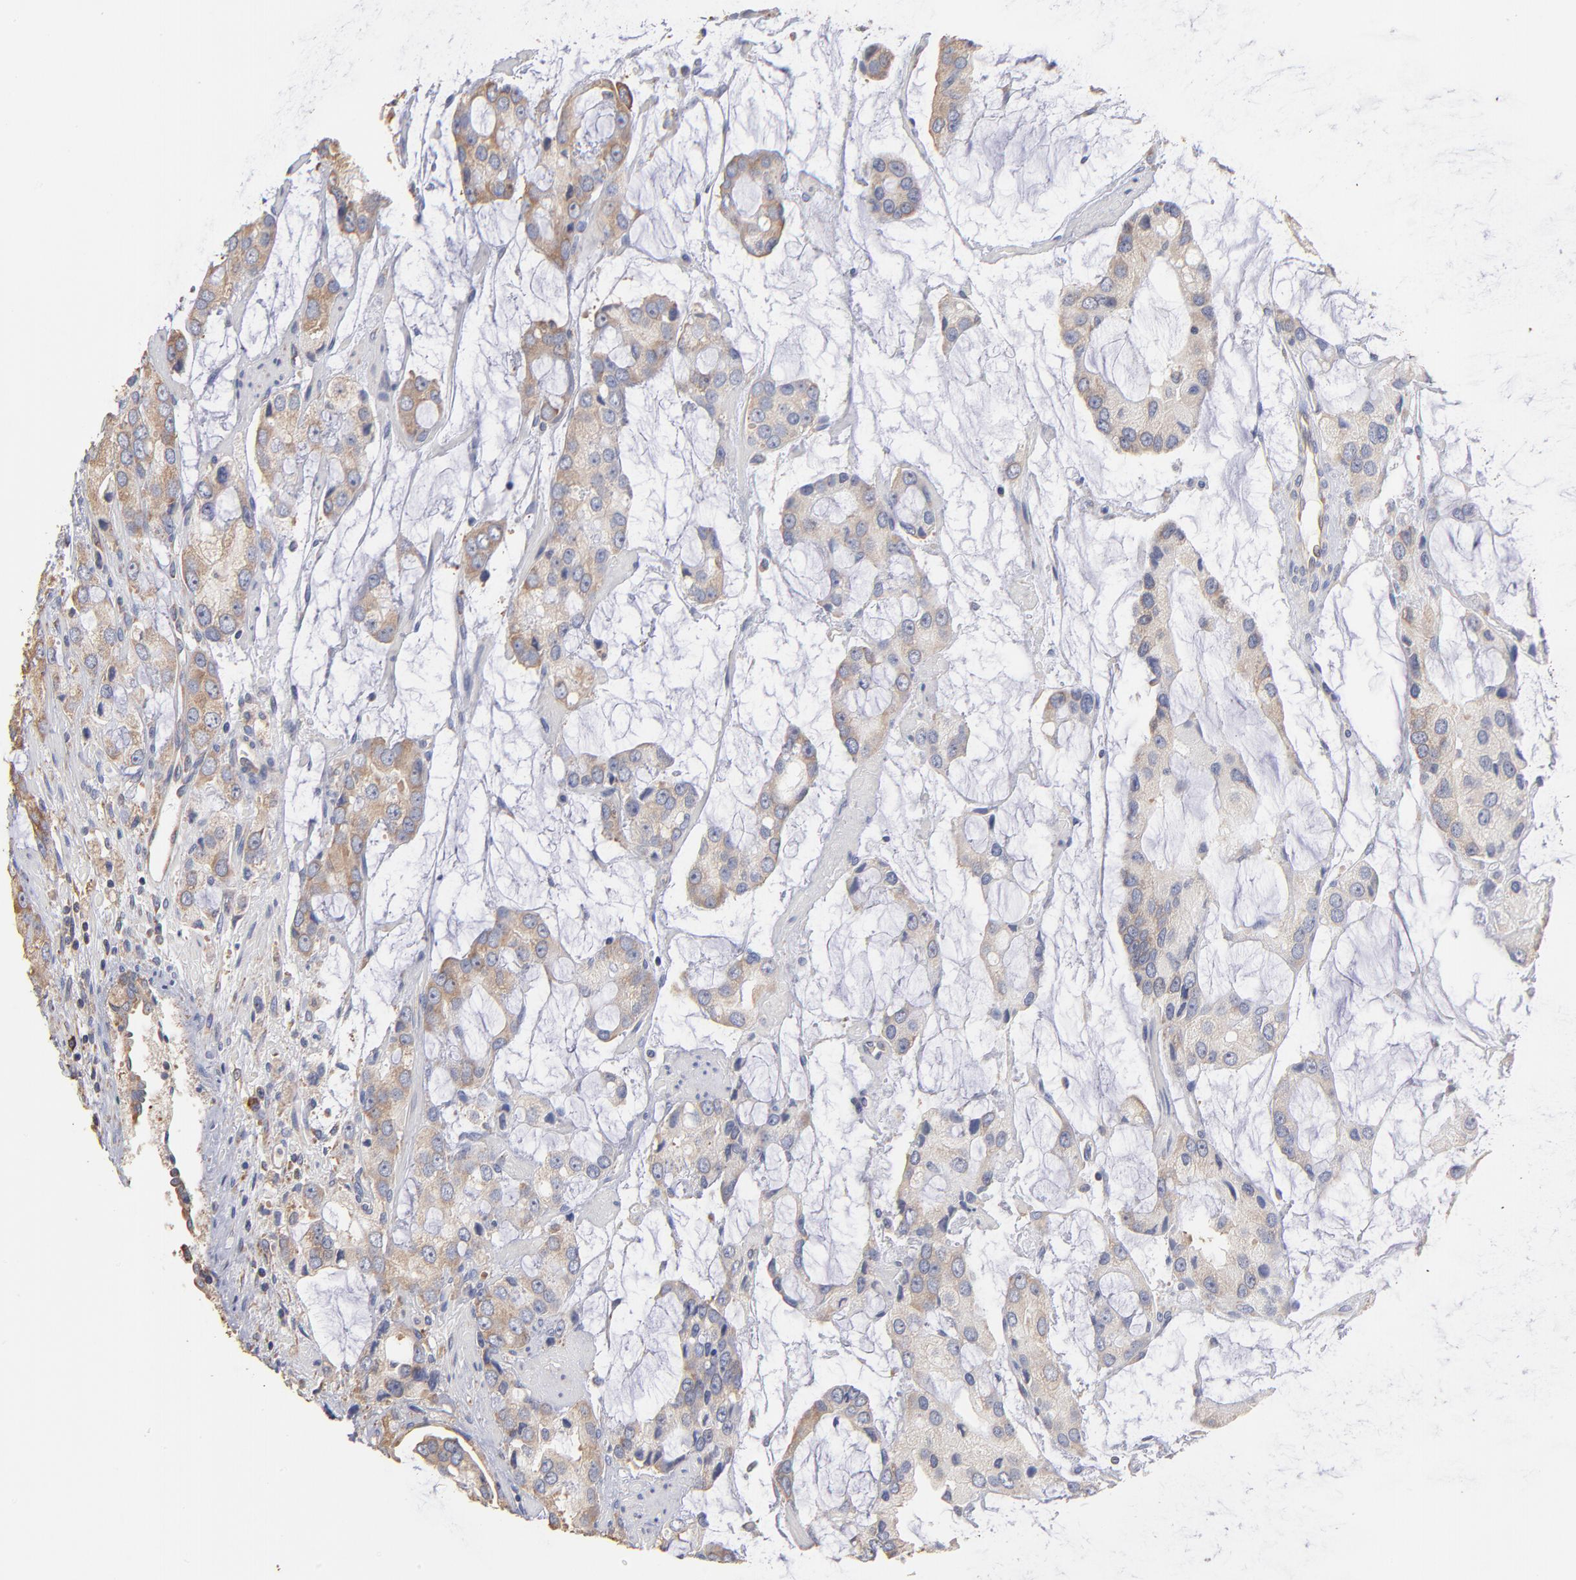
{"staining": {"intensity": "weak", "quantity": "<25%", "location": "cytoplasmic/membranous"}, "tissue": "prostate cancer", "cell_type": "Tumor cells", "image_type": "cancer", "snomed": [{"axis": "morphology", "description": "Adenocarcinoma, High grade"}, {"axis": "topography", "description": "Prostate"}], "caption": "Immunohistochemical staining of human prostate adenocarcinoma (high-grade) demonstrates no significant expression in tumor cells.", "gene": "RPL9", "patient": {"sex": "male", "age": 67}}